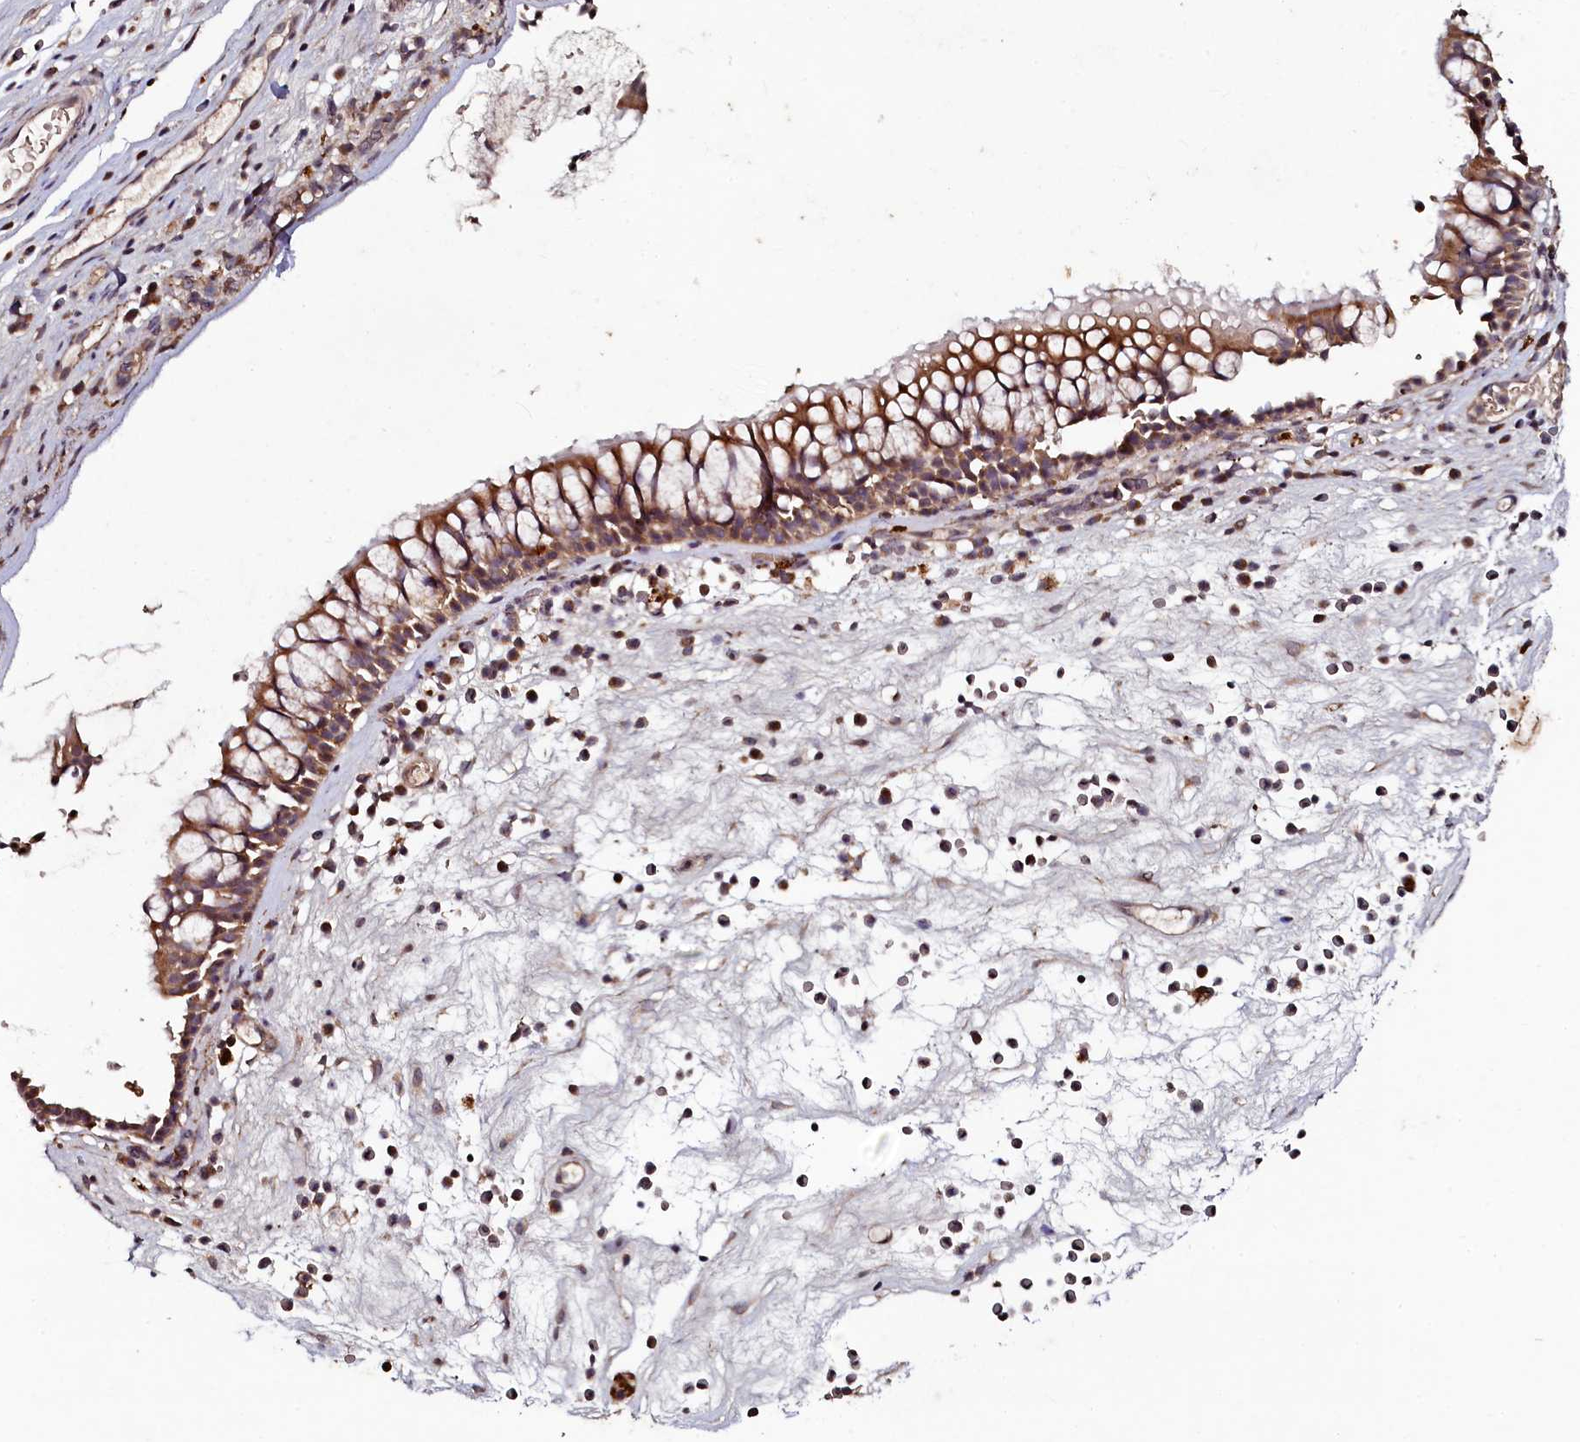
{"staining": {"intensity": "moderate", "quantity": ">75%", "location": "cytoplasmic/membranous"}, "tissue": "nasopharynx", "cell_type": "Respiratory epithelial cells", "image_type": "normal", "snomed": [{"axis": "morphology", "description": "Normal tissue, NOS"}, {"axis": "morphology", "description": "Inflammation, NOS"}, {"axis": "morphology", "description": "Malignant melanoma, Metastatic site"}, {"axis": "topography", "description": "Nasopharynx"}], "caption": "DAB (3,3'-diaminobenzidine) immunohistochemical staining of benign nasopharynx shows moderate cytoplasmic/membranous protein expression in about >75% of respiratory epithelial cells. Using DAB (brown) and hematoxylin (blue) stains, captured at high magnification using brightfield microscopy.", "gene": "SEC24C", "patient": {"sex": "male", "age": 70}}